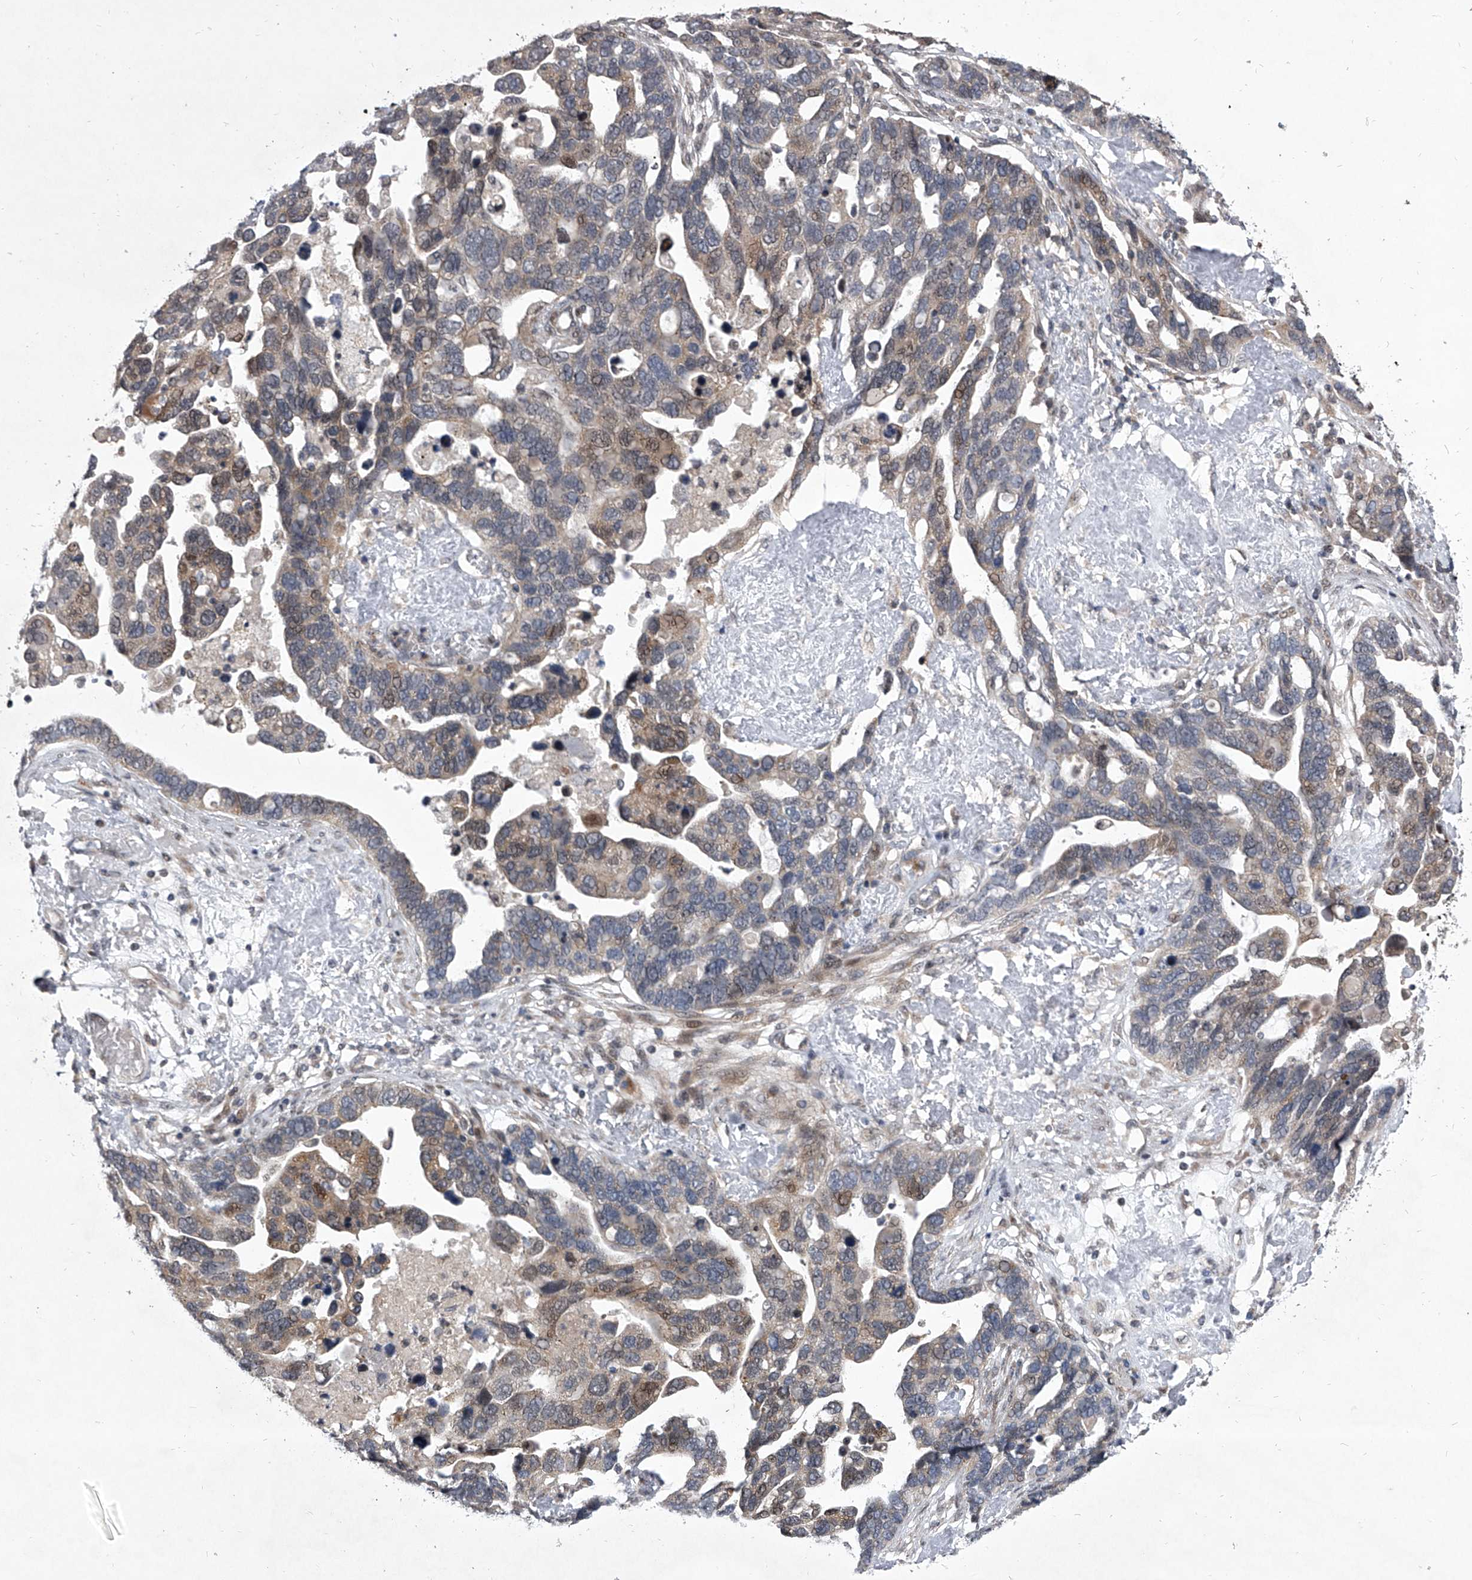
{"staining": {"intensity": "moderate", "quantity": "<25%", "location": "cytoplasmic/membranous,nuclear"}, "tissue": "ovarian cancer", "cell_type": "Tumor cells", "image_type": "cancer", "snomed": [{"axis": "morphology", "description": "Cystadenocarcinoma, serous, NOS"}, {"axis": "topography", "description": "Ovary"}], "caption": "Protein expression analysis of ovarian cancer (serous cystadenocarcinoma) displays moderate cytoplasmic/membranous and nuclear staining in approximately <25% of tumor cells.", "gene": "HEATR6", "patient": {"sex": "female", "age": 54}}